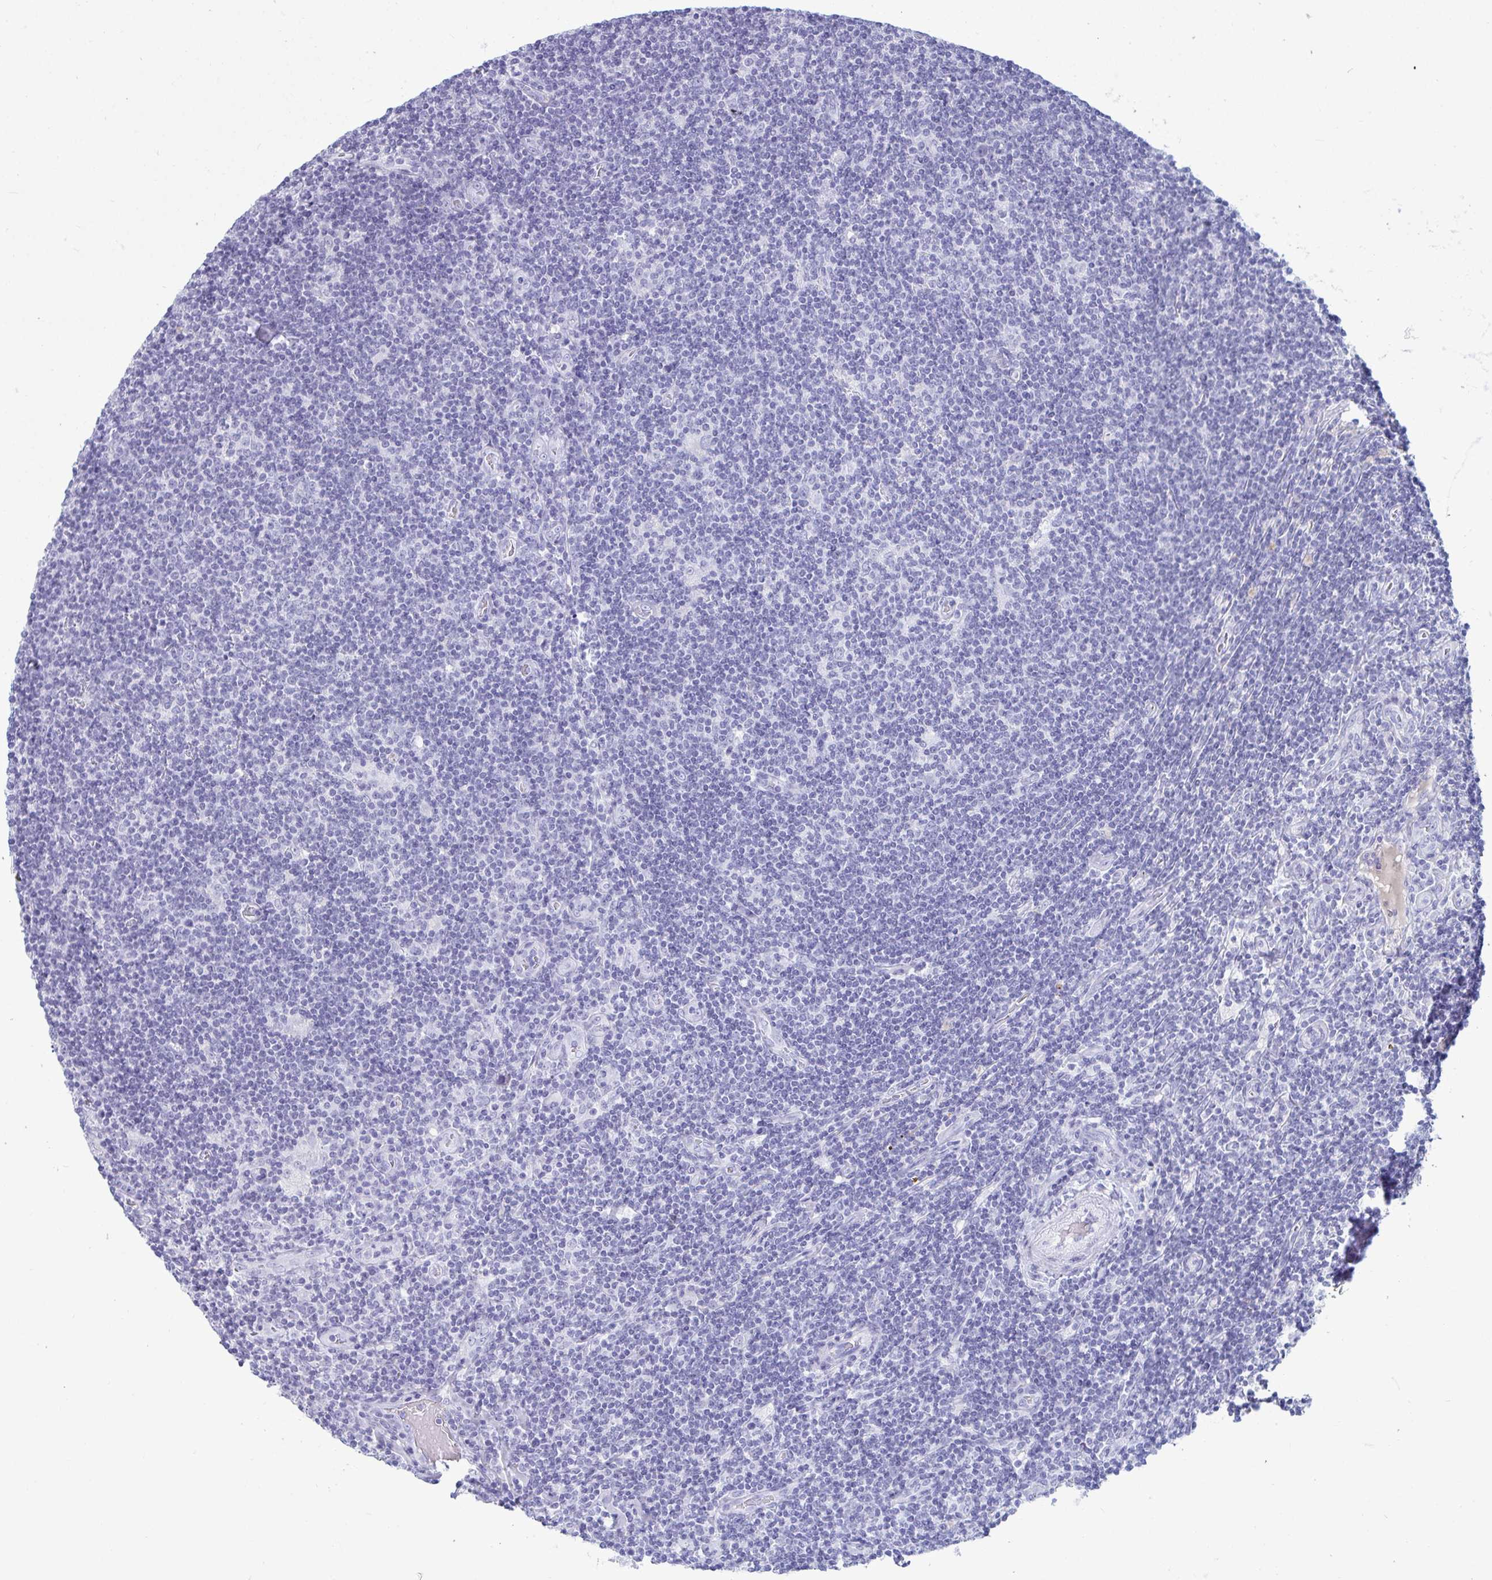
{"staining": {"intensity": "negative", "quantity": "none", "location": "none"}, "tissue": "lymphoma", "cell_type": "Tumor cells", "image_type": "cancer", "snomed": [{"axis": "morphology", "description": "Hodgkin's disease, NOS"}, {"axis": "topography", "description": "Lymph node"}], "caption": "Histopathology image shows no protein positivity in tumor cells of Hodgkin's disease tissue. The staining was performed using DAB to visualize the protein expression in brown, while the nuclei were stained in blue with hematoxylin (Magnification: 20x).", "gene": "ANKRD60", "patient": {"sex": "male", "age": 40}}